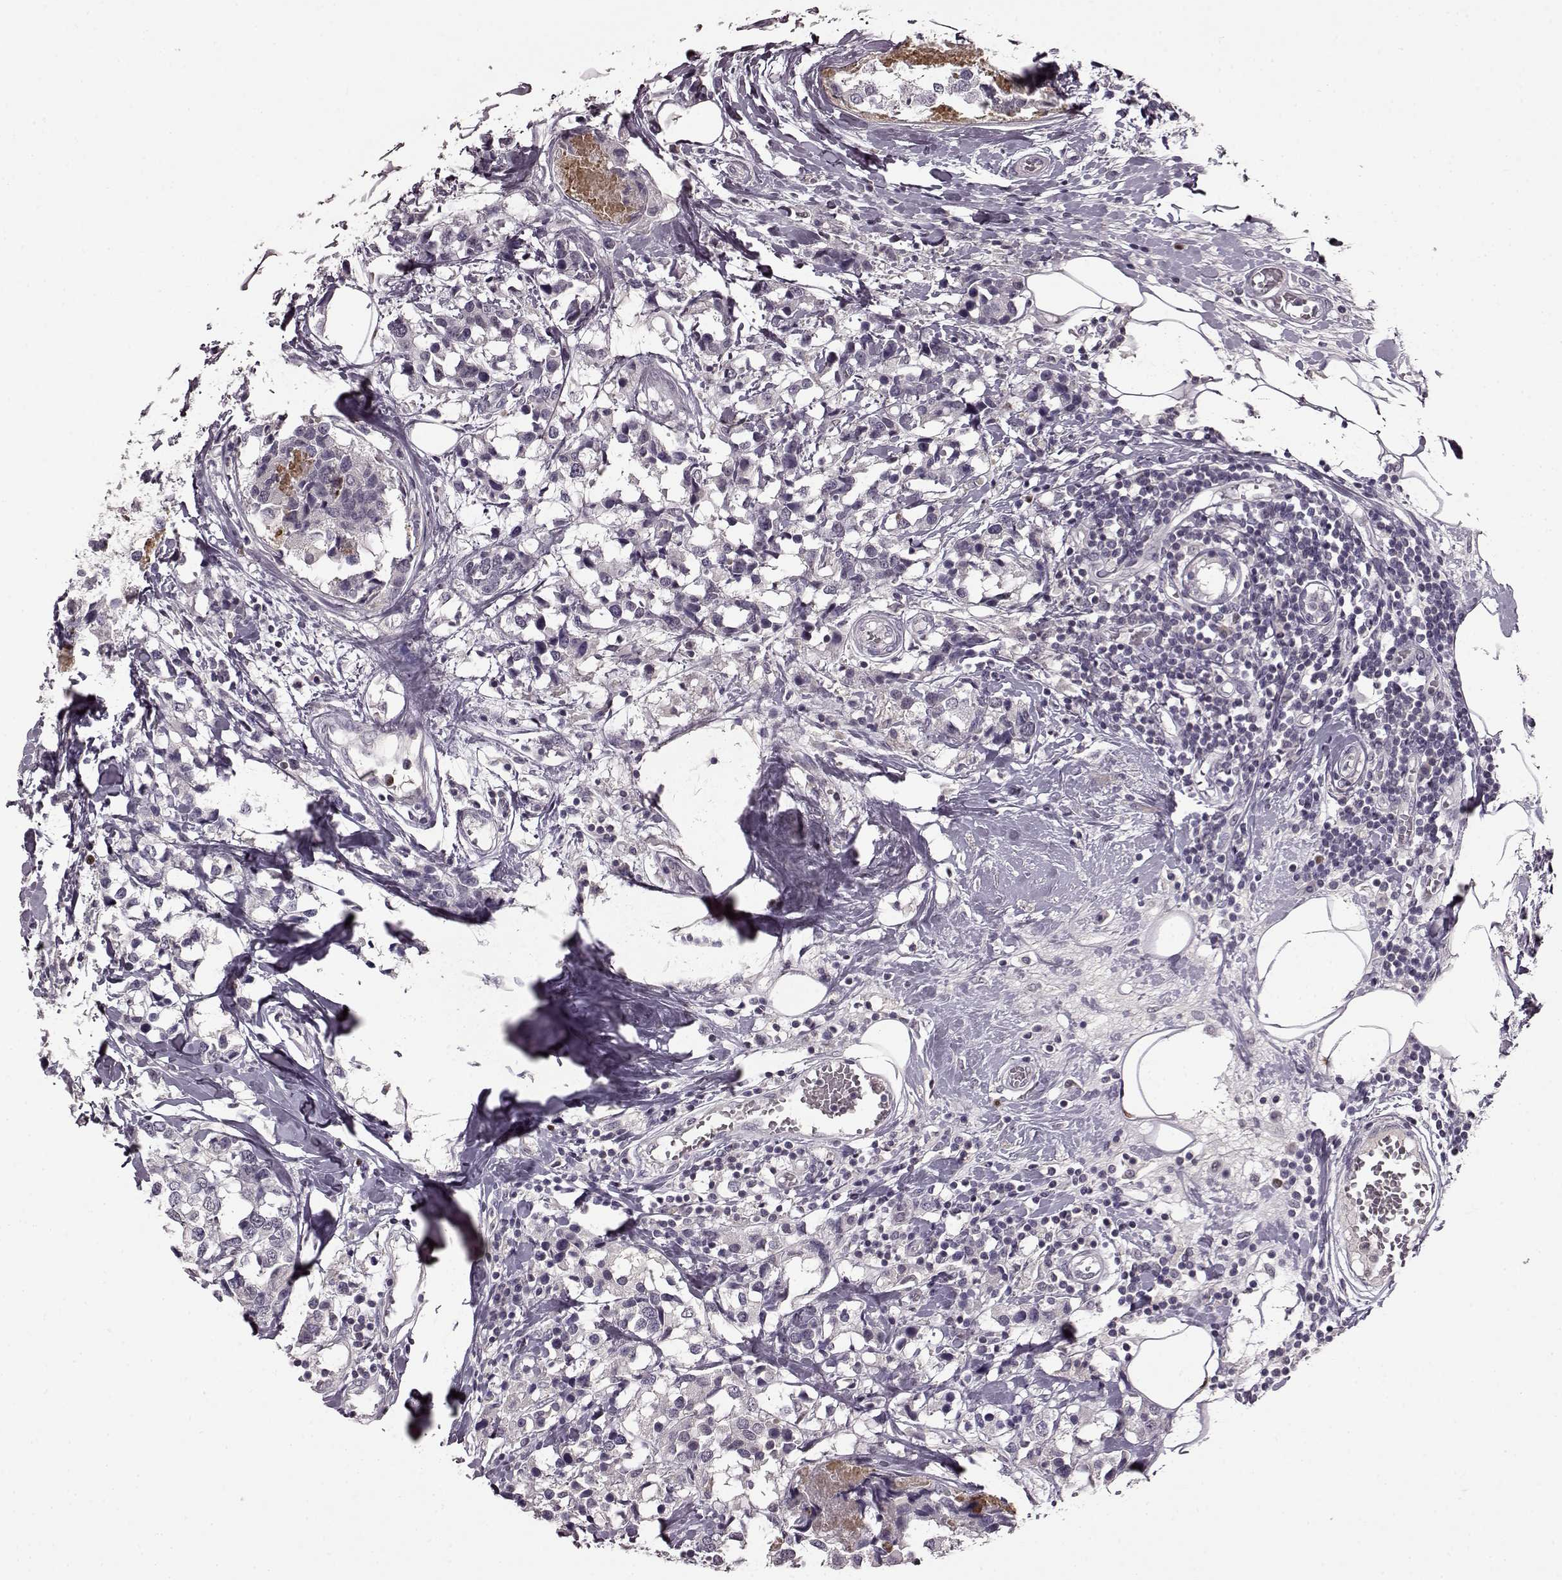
{"staining": {"intensity": "negative", "quantity": "none", "location": "none"}, "tissue": "breast cancer", "cell_type": "Tumor cells", "image_type": "cancer", "snomed": [{"axis": "morphology", "description": "Lobular carcinoma"}, {"axis": "topography", "description": "Breast"}], "caption": "IHC photomicrograph of breast lobular carcinoma stained for a protein (brown), which shows no staining in tumor cells.", "gene": "CNGA3", "patient": {"sex": "female", "age": 59}}